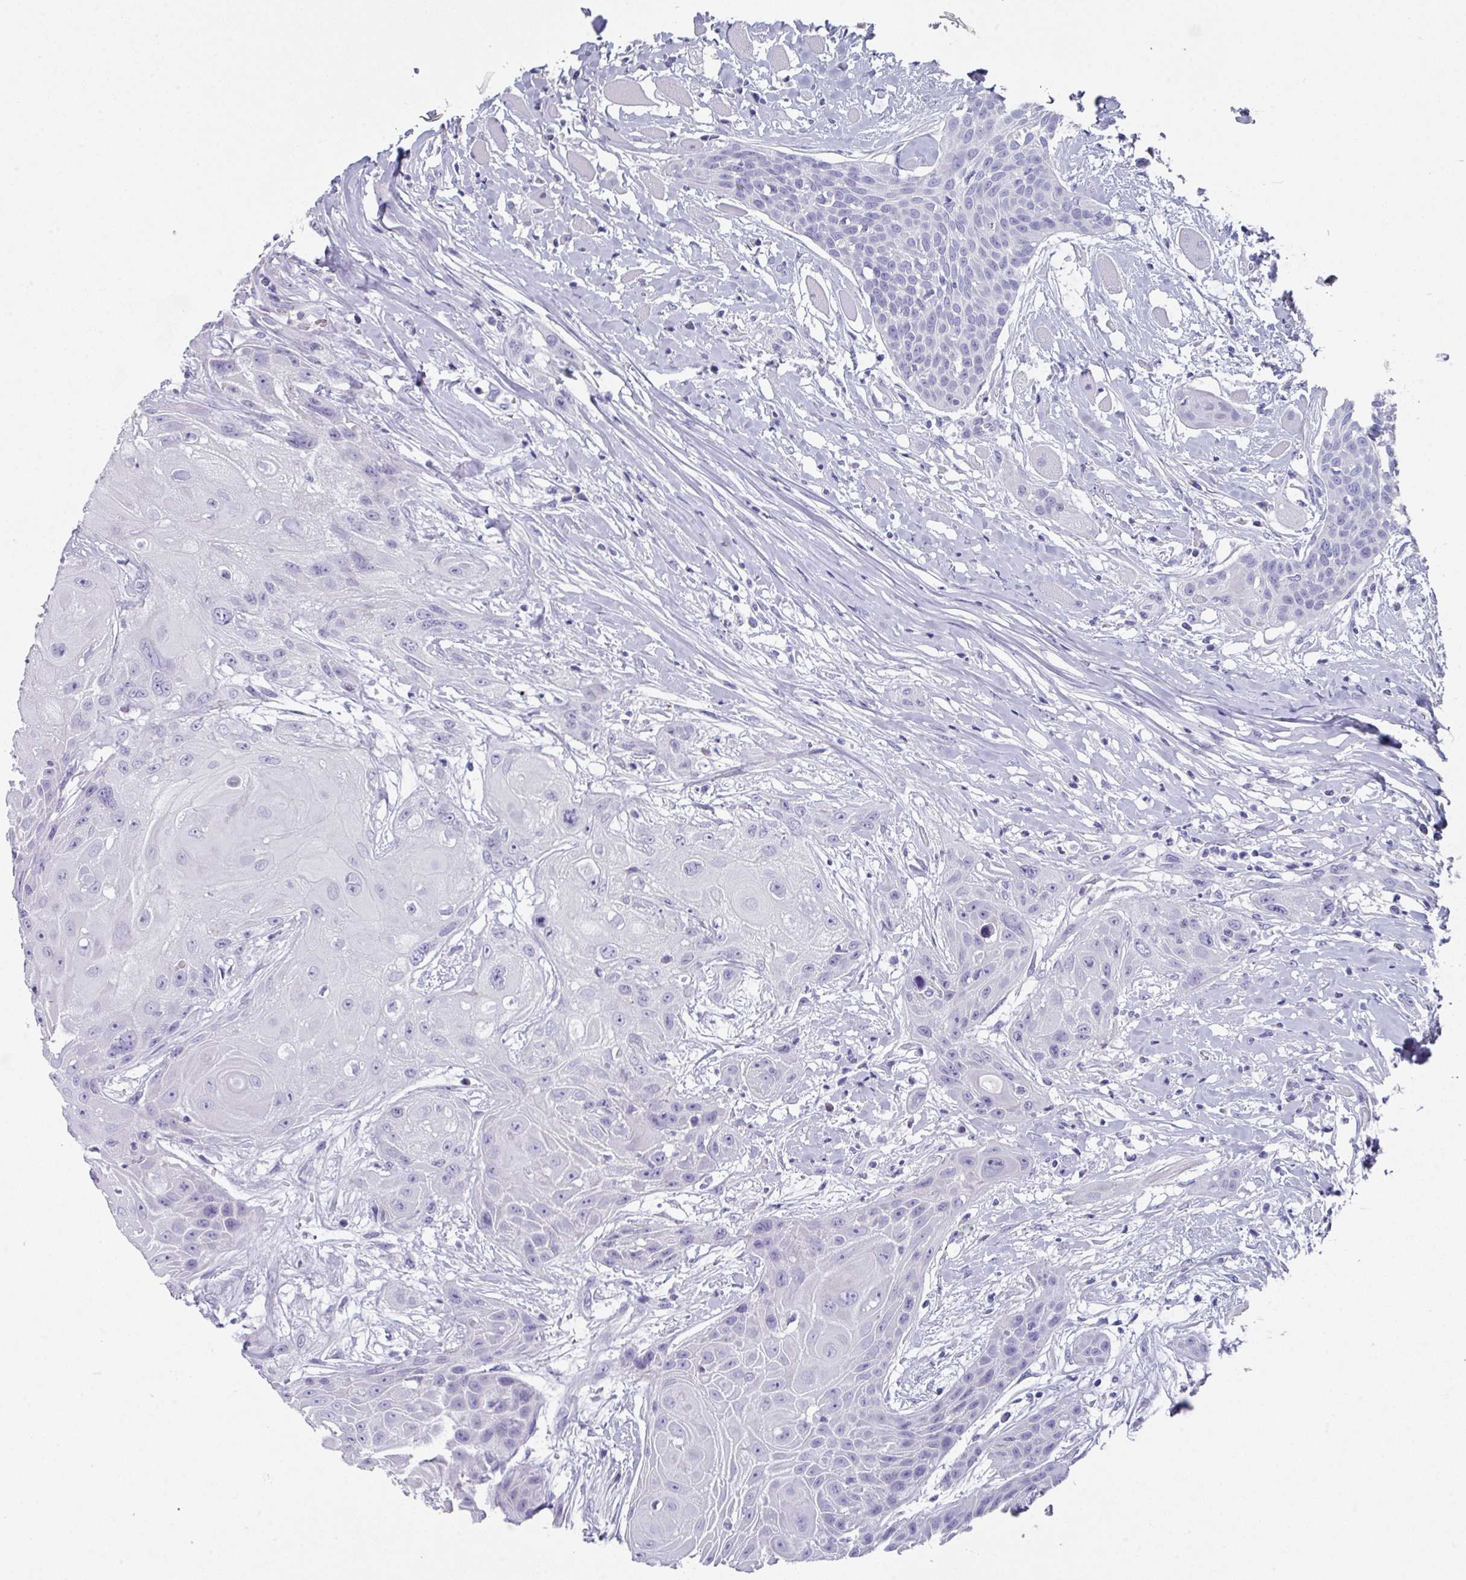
{"staining": {"intensity": "negative", "quantity": "none", "location": "none"}, "tissue": "head and neck cancer", "cell_type": "Tumor cells", "image_type": "cancer", "snomed": [{"axis": "morphology", "description": "Squamous cell carcinoma, NOS"}, {"axis": "topography", "description": "Head-Neck"}], "caption": "Immunohistochemical staining of human head and neck squamous cell carcinoma reveals no significant expression in tumor cells.", "gene": "DEFB115", "patient": {"sex": "female", "age": 73}}